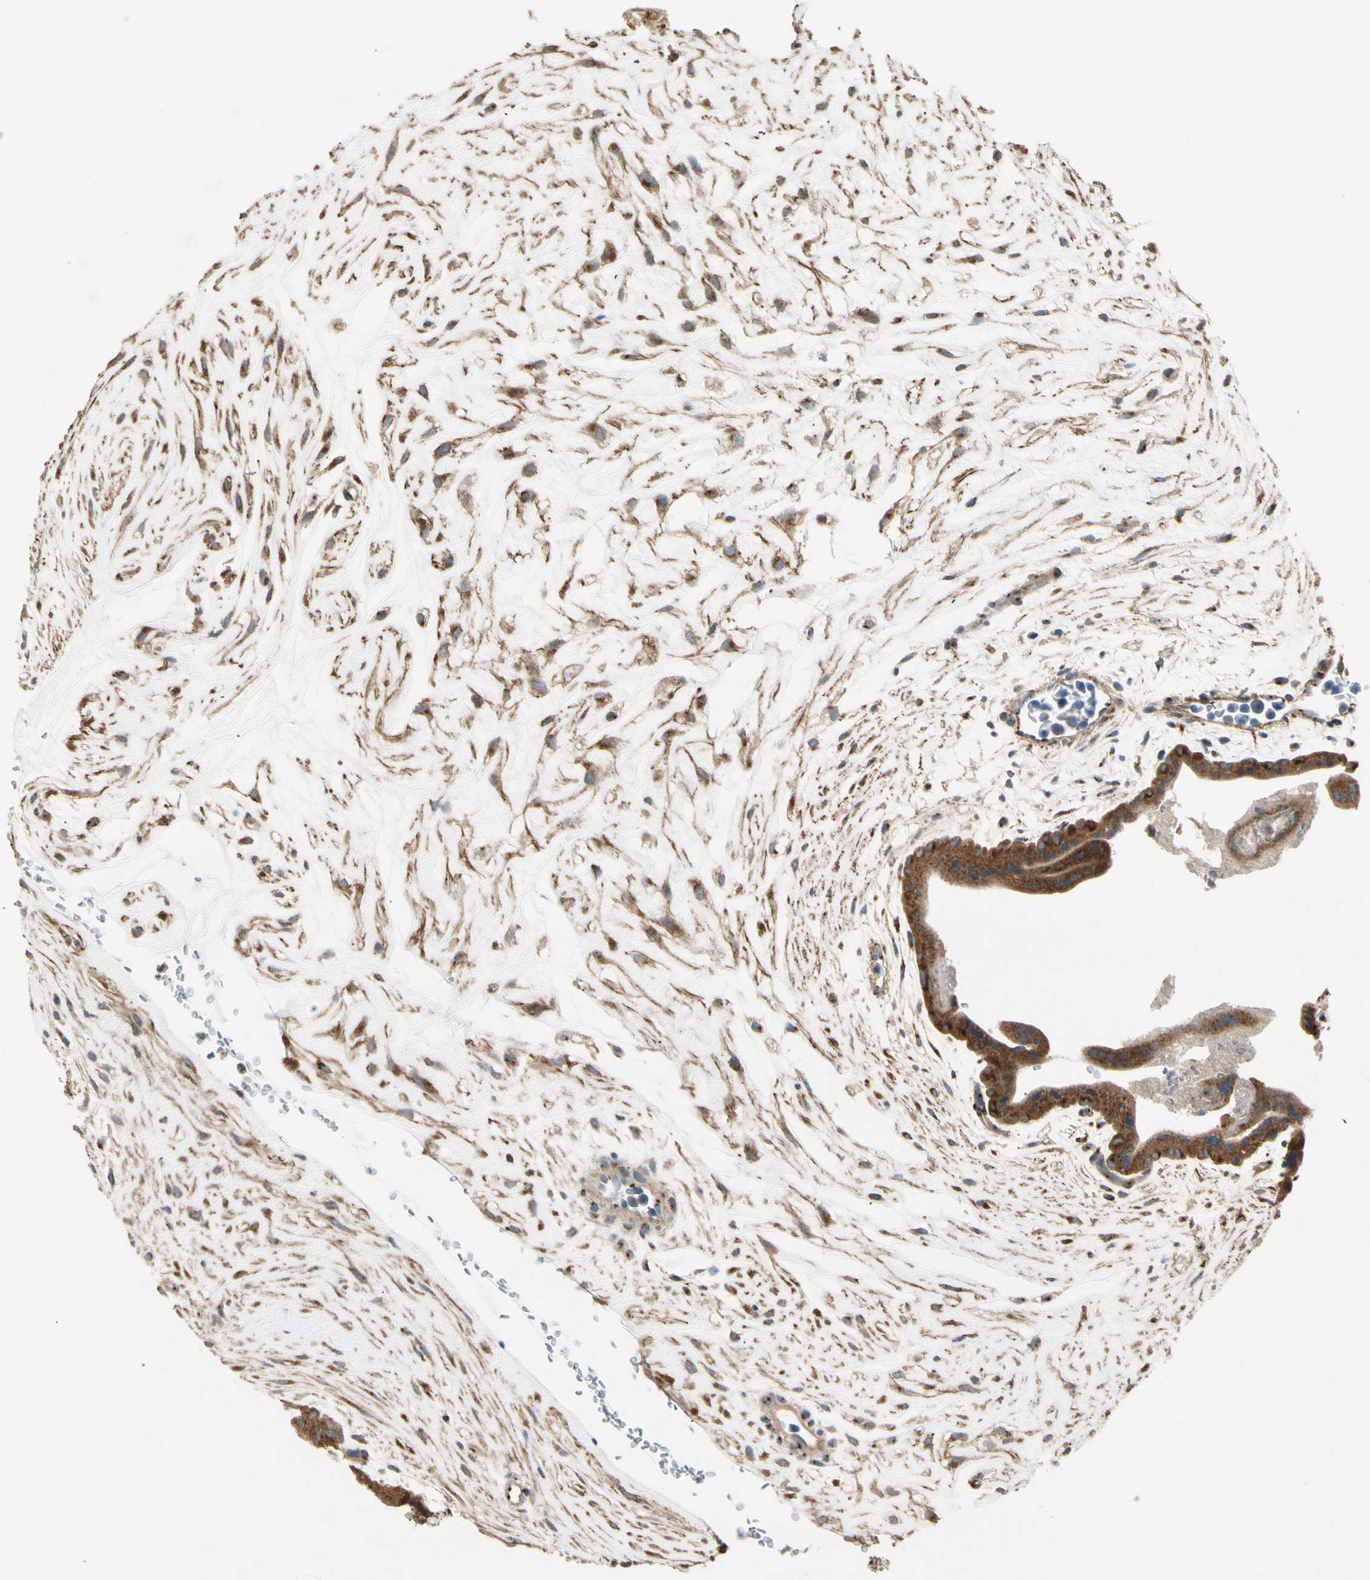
{"staining": {"intensity": "moderate", "quantity": ">75%", "location": "cytoplasmic/membranous"}, "tissue": "placenta", "cell_type": "Decidual cells", "image_type": "normal", "snomed": [{"axis": "morphology", "description": "Normal tissue, NOS"}, {"axis": "topography", "description": "Placenta"}], "caption": "Brown immunohistochemical staining in benign human placenta reveals moderate cytoplasmic/membranous staining in about >75% of decidual cells.", "gene": "AKAP9", "patient": {"sex": "female", "age": 35}}